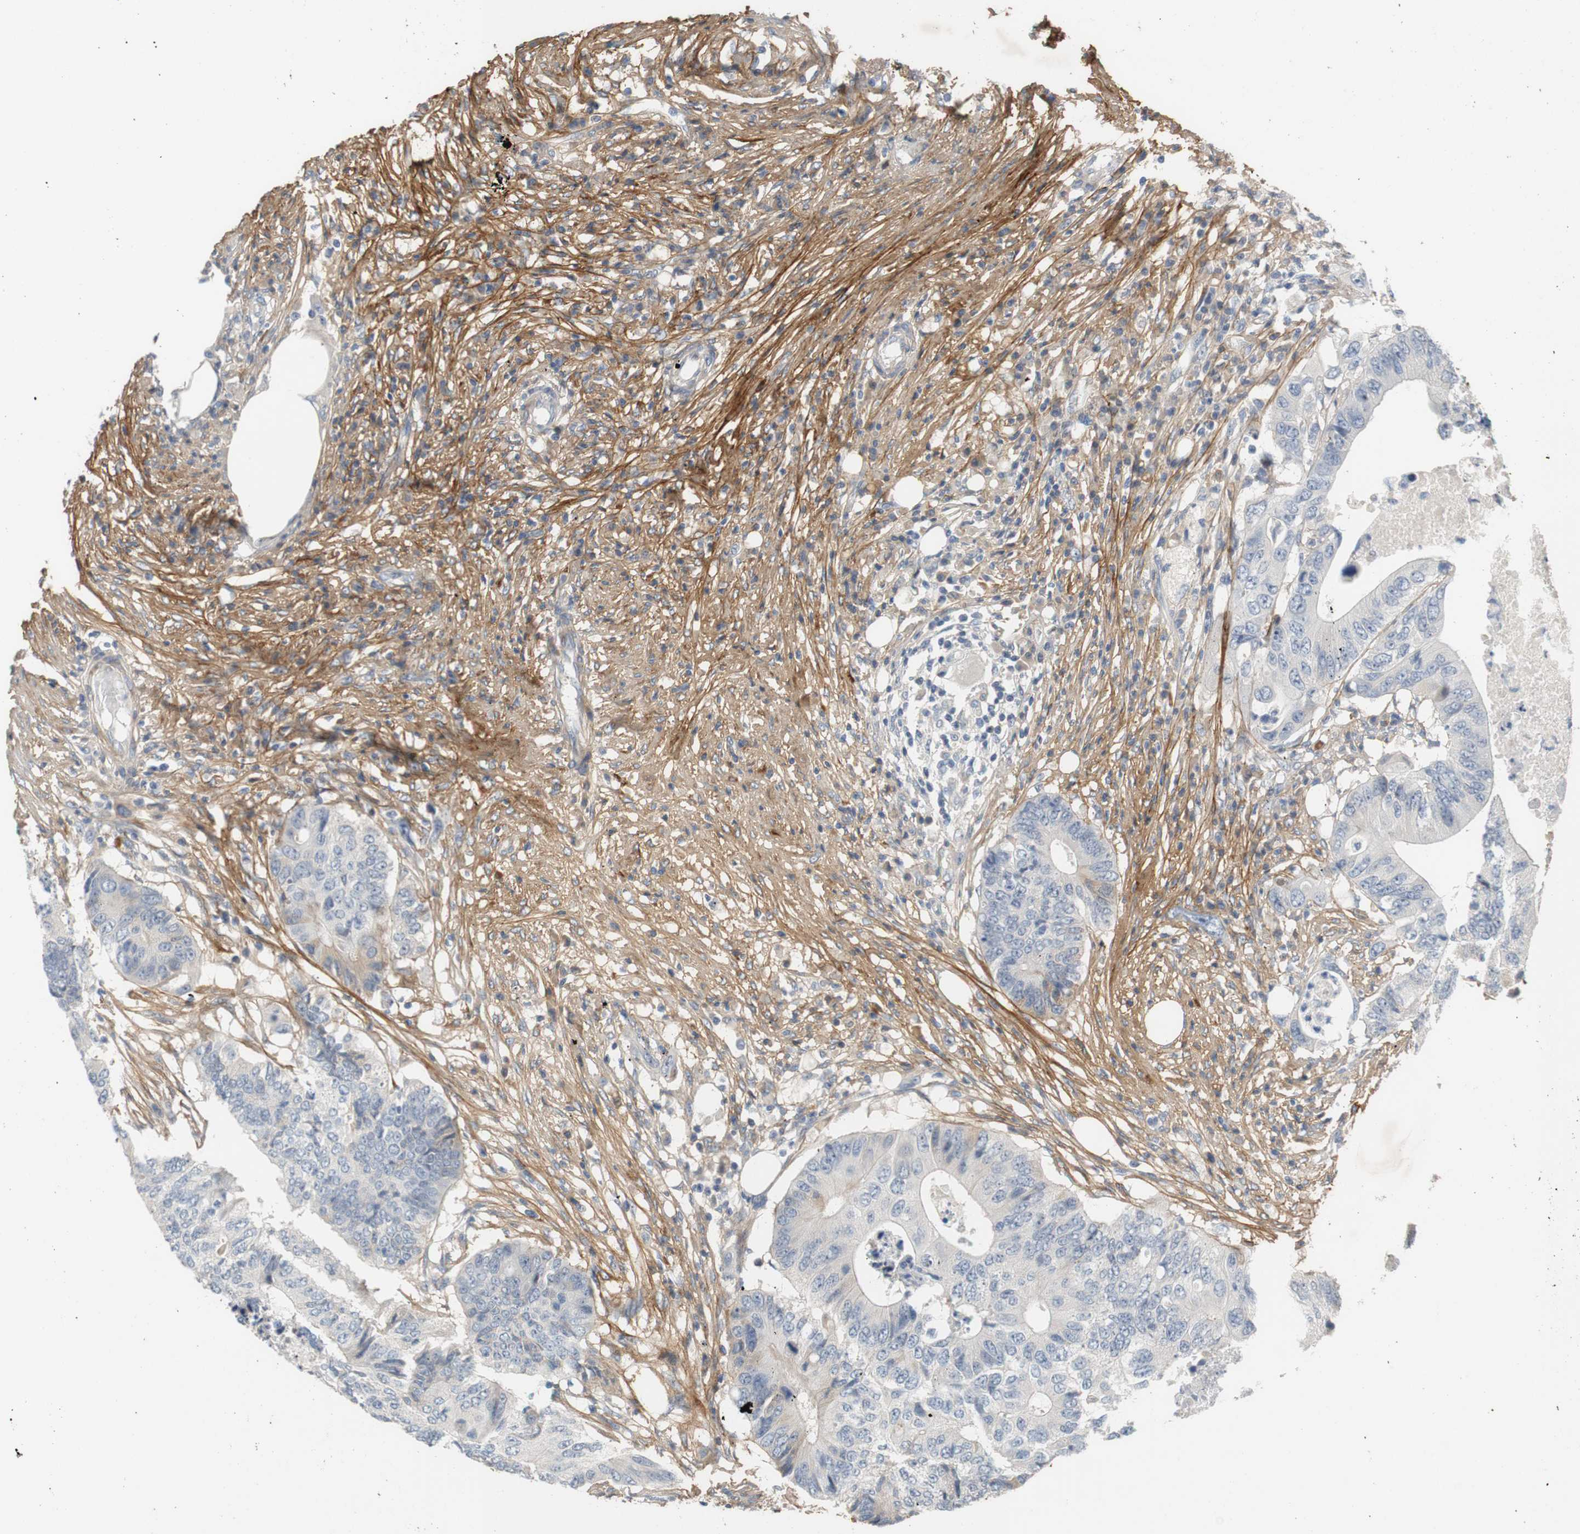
{"staining": {"intensity": "weak", "quantity": "25%-75%", "location": "cytoplasmic/membranous"}, "tissue": "colorectal cancer", "cell_type": "Tumor cells", "image_type": "cancer", "snomed": [{"axis": "morphology", "description": "Adenocarcinoma, NOS"}, {"axis": "topography", "description": "Colon"}], "caption": "Immunohistochemistry (DAB) staining of human adenocarcinoma (colorectal) shows weak cytoplasmic/membranous protein expression in about 25%-75% of tumor cells.", "gene": "COL12A1", "patient": {"sex": "male", "age": 71}}